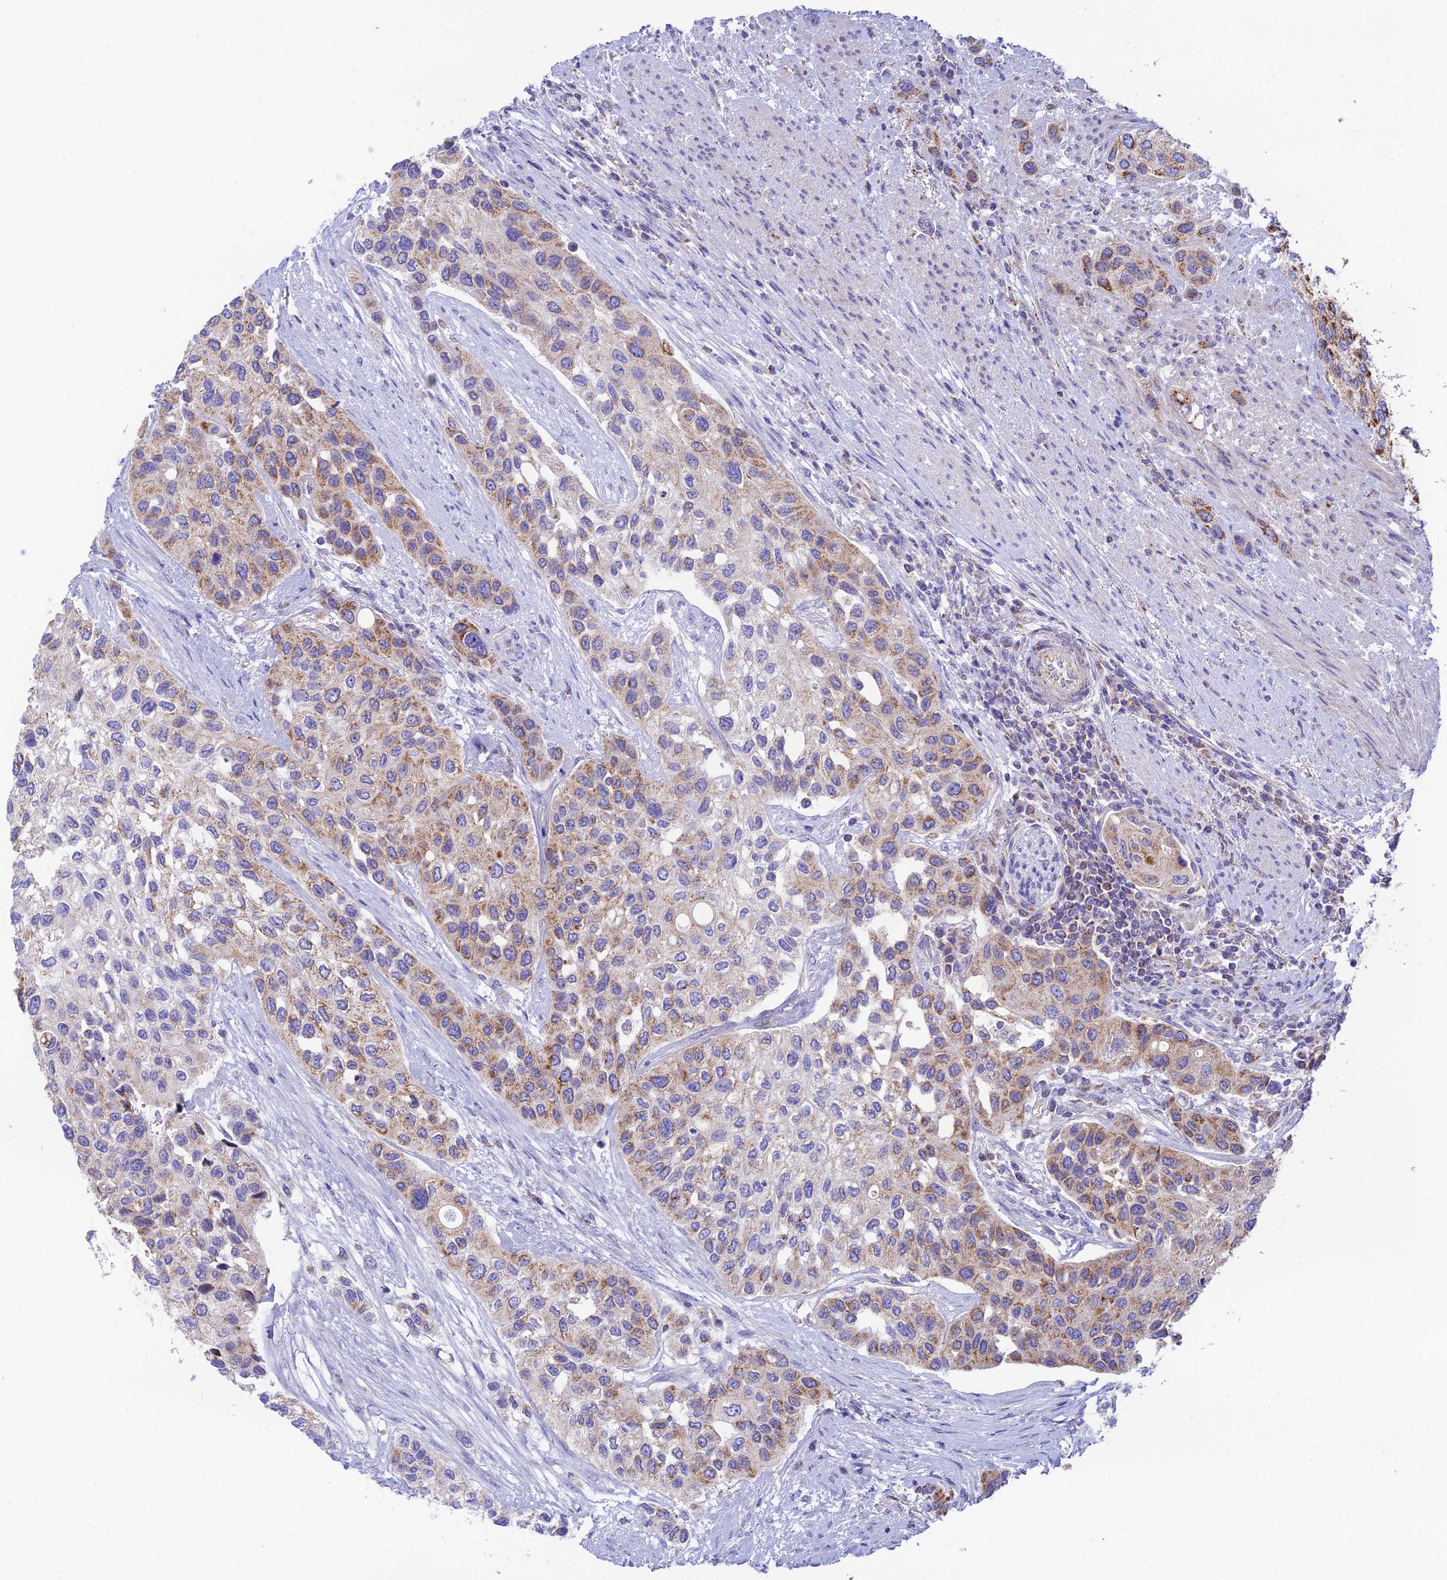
{"staining": {"intensity": "moderate", "quantity": "25%-75%", "location": "cytoplasmic/membranous"}, "tissue": "urothelial cancer", "cell_type": "Tumor cells", "image_type": "cancer", "snomed": [{"axis": "morphology", "description": "Normal tissue, NOS"}, {"axis": "morphology", "description": "Urothelial carcinoma, High grade"}, {"axis": "topography", "description": "Vascular tissue"}, {"axis": "topography", "description": "Urinary bladder"}], "caption": "The micrograph shows immunohistochemical staining of urothelial cancer. There is moderate cytoplasmic/membranous expression is present in about 25%-75% of tumor cells.", "gene": "HSDL2", "patient": {"sex": "female", "age": 56}}